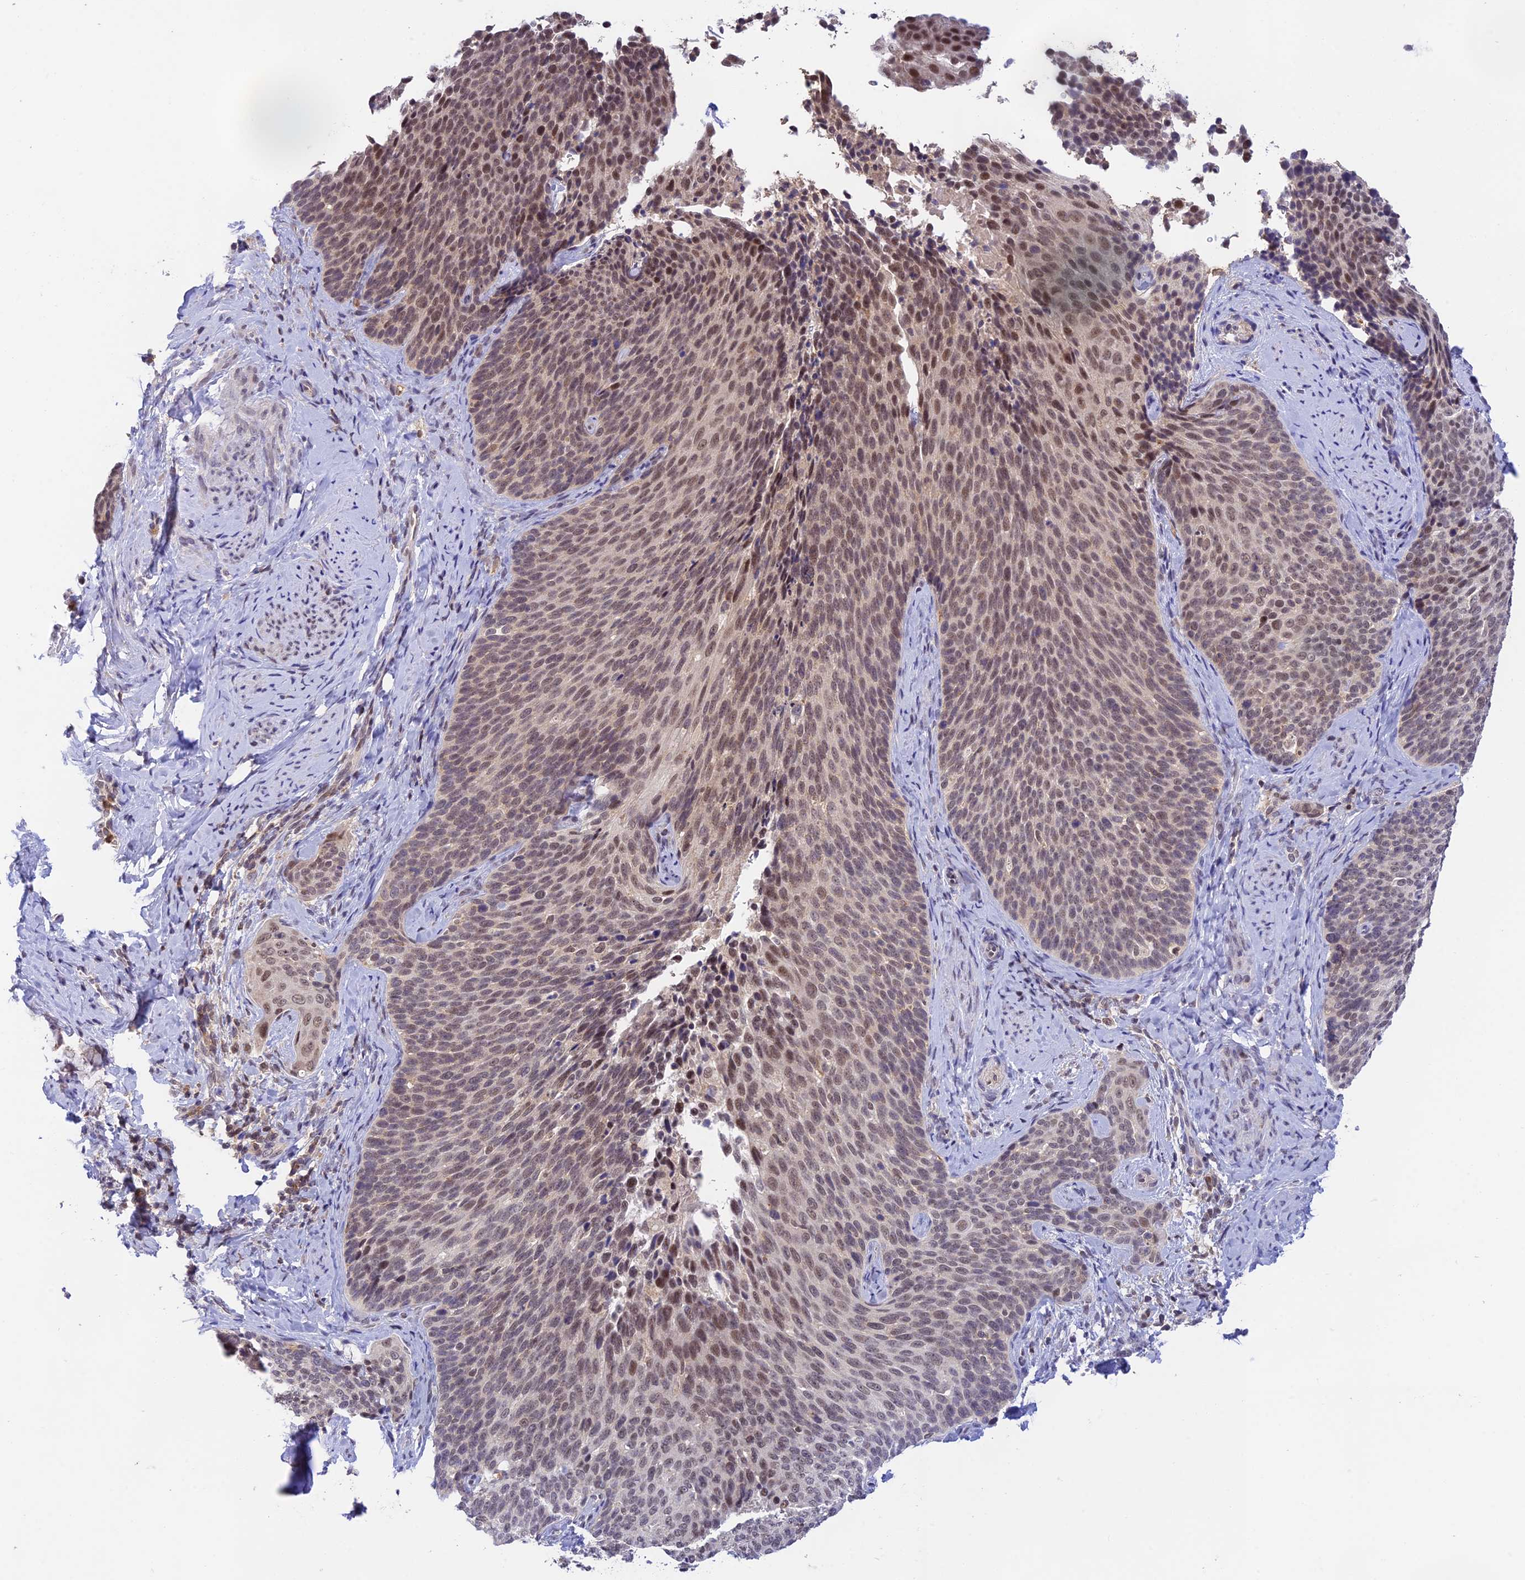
{"staining": {"intensity": "weak", "quantity": "25%-75%", "location": "nuclear"}, "tissue": "cervical cancer", "cell_type": "Tumor cells", "image_type": "cancer", "snomed": [{"axis": "morphology", "description": "Squamous cell carcinoma, NOS"}, {"axis": "topography", "description": "Cervix"}], "caption": "Immunohistochemistry histopathology image of squamous cell carcinoma (cervical) stained for a protein (brown), which demonstrates low levels of weak nuclear expression in about 25%-75% of tumor cells.", "gene": "PEX16", "patient": {"sex": "female", "age": 50}}